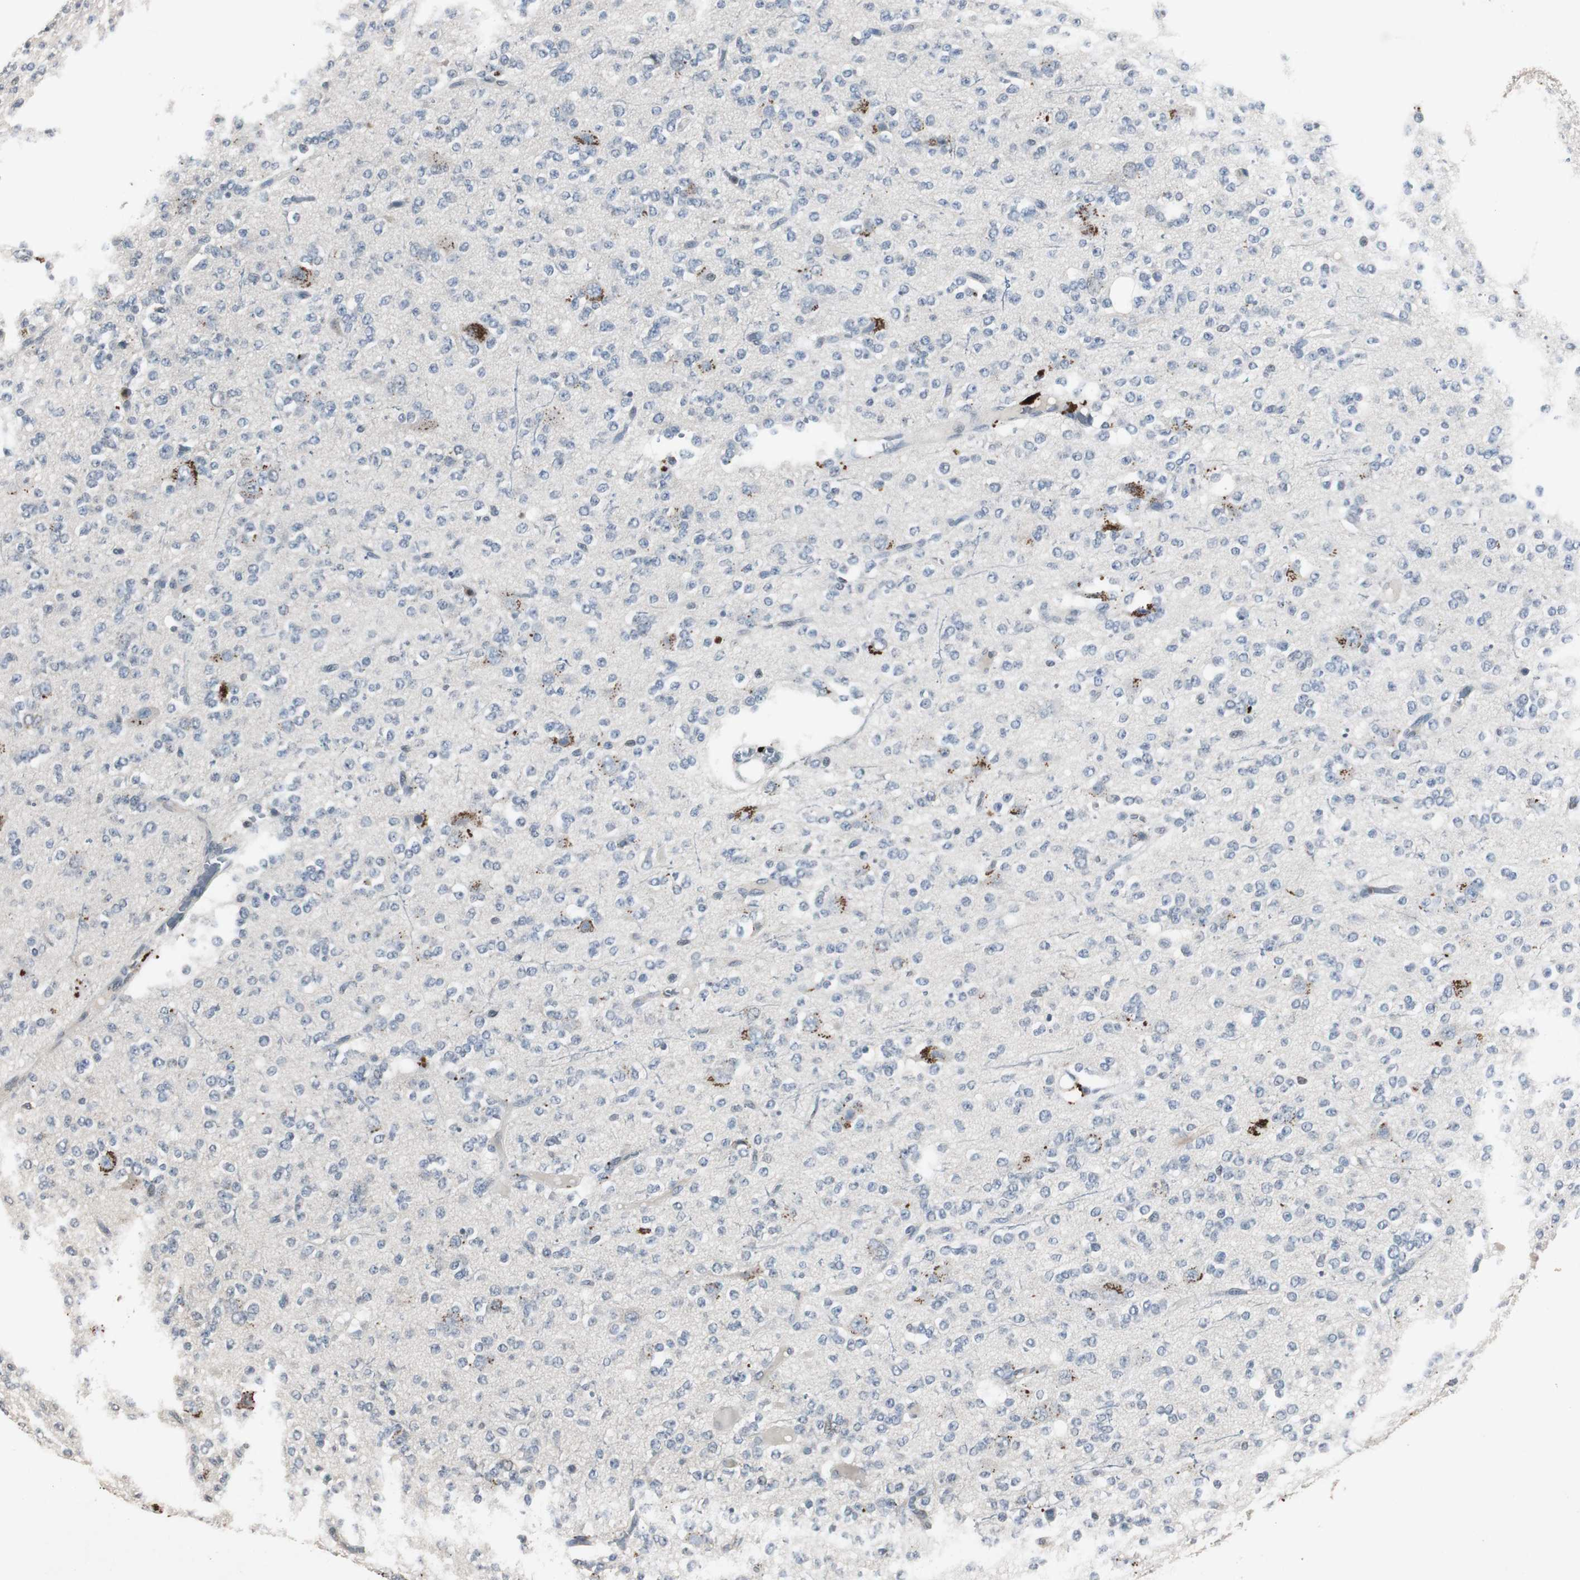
{"staining": {"intensity": "negative", "quantity": "none", "location": "none"}, "tissue": "glioma", "cell_type": "Tumor cells", "image_type": "cancer", "snomed": [{"axis": "morphology", "description": "Glioma, malignant, Low grade"}, {"axis": "topography", "description": "Brain"}], "caption": "Tumor cells are negative for brown protein staining in glioma. Nuclei are stained in blue.", "gene": "ADNP2", "patient": {"sex": "male", "age": 38}}